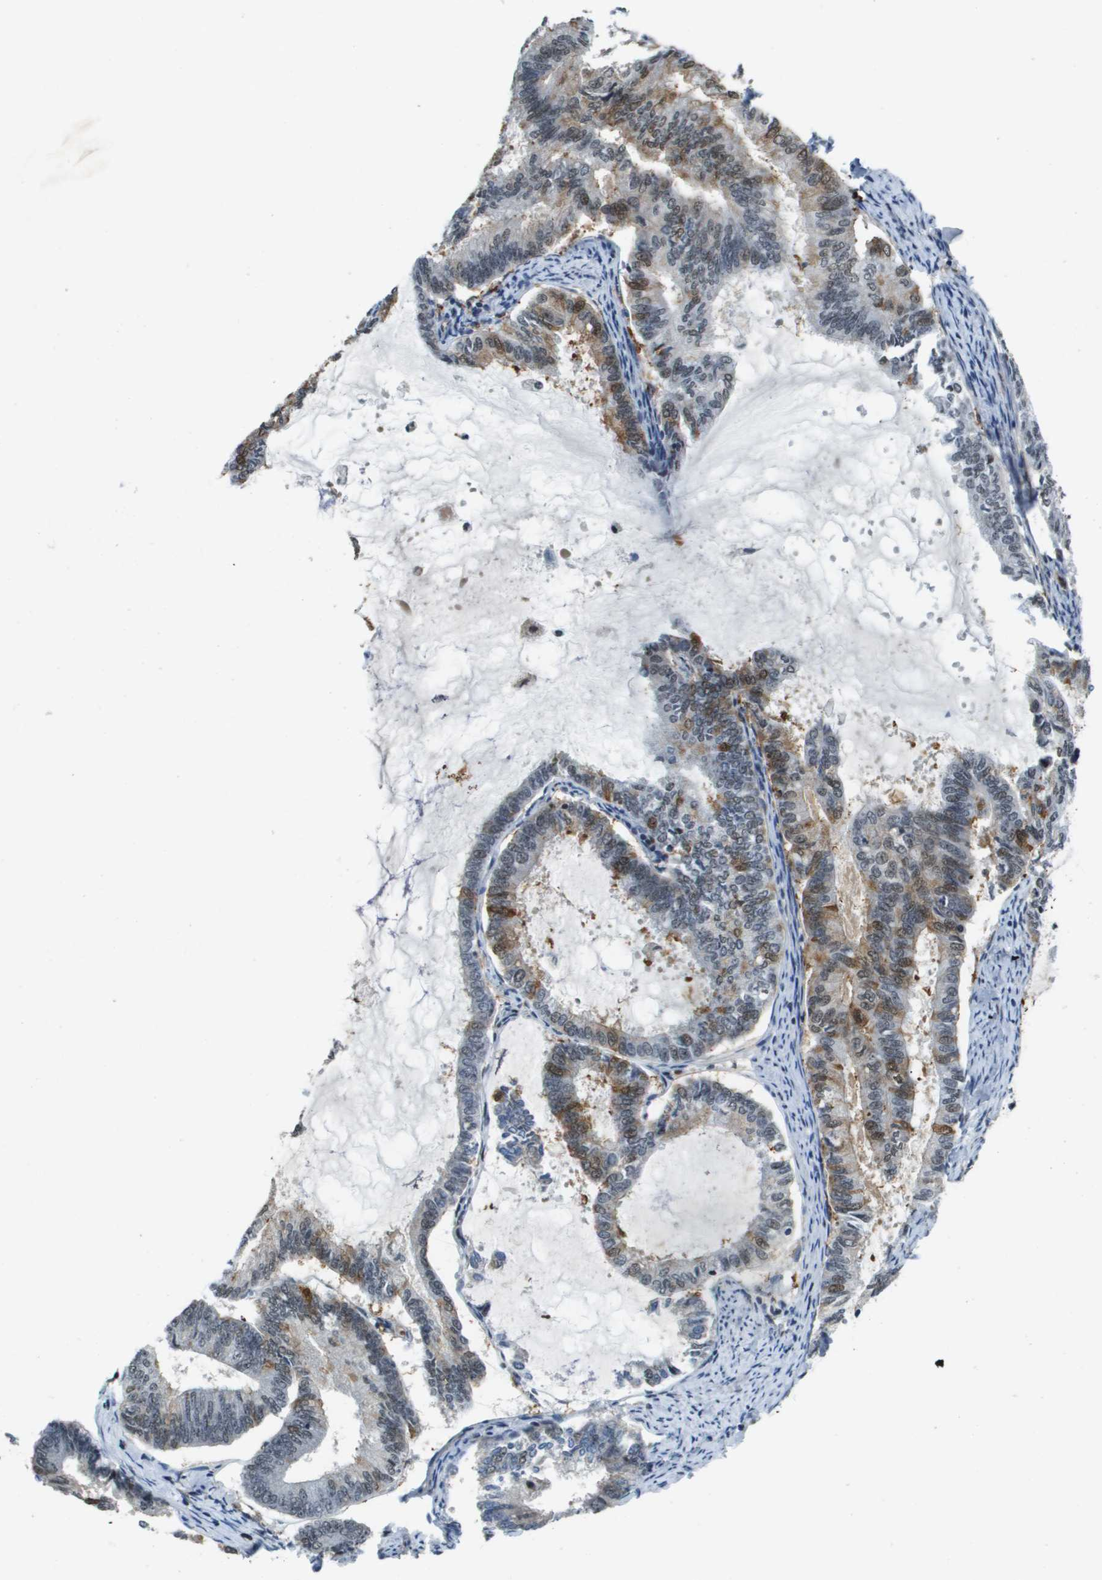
{"staining": {"intensity": "weak", "quantity": "<25%", "location": "nuclear"}, "tissue": "endometrial cancer", "cell_type": "Tumor cells", "image_type": "cancer", "snomed": [{"axis": "morphology", "description": "Adenocarcinoma, NOS"}, {"axis": "topography", "description": "Endometrium"}], "caption": "Immunohistochemical staining of human endometrial cancer (adenocarcinoma) displays no significant staining in tumor cells.", "gene": "EP400", "patient": {"sex": "female", "age": 86}}